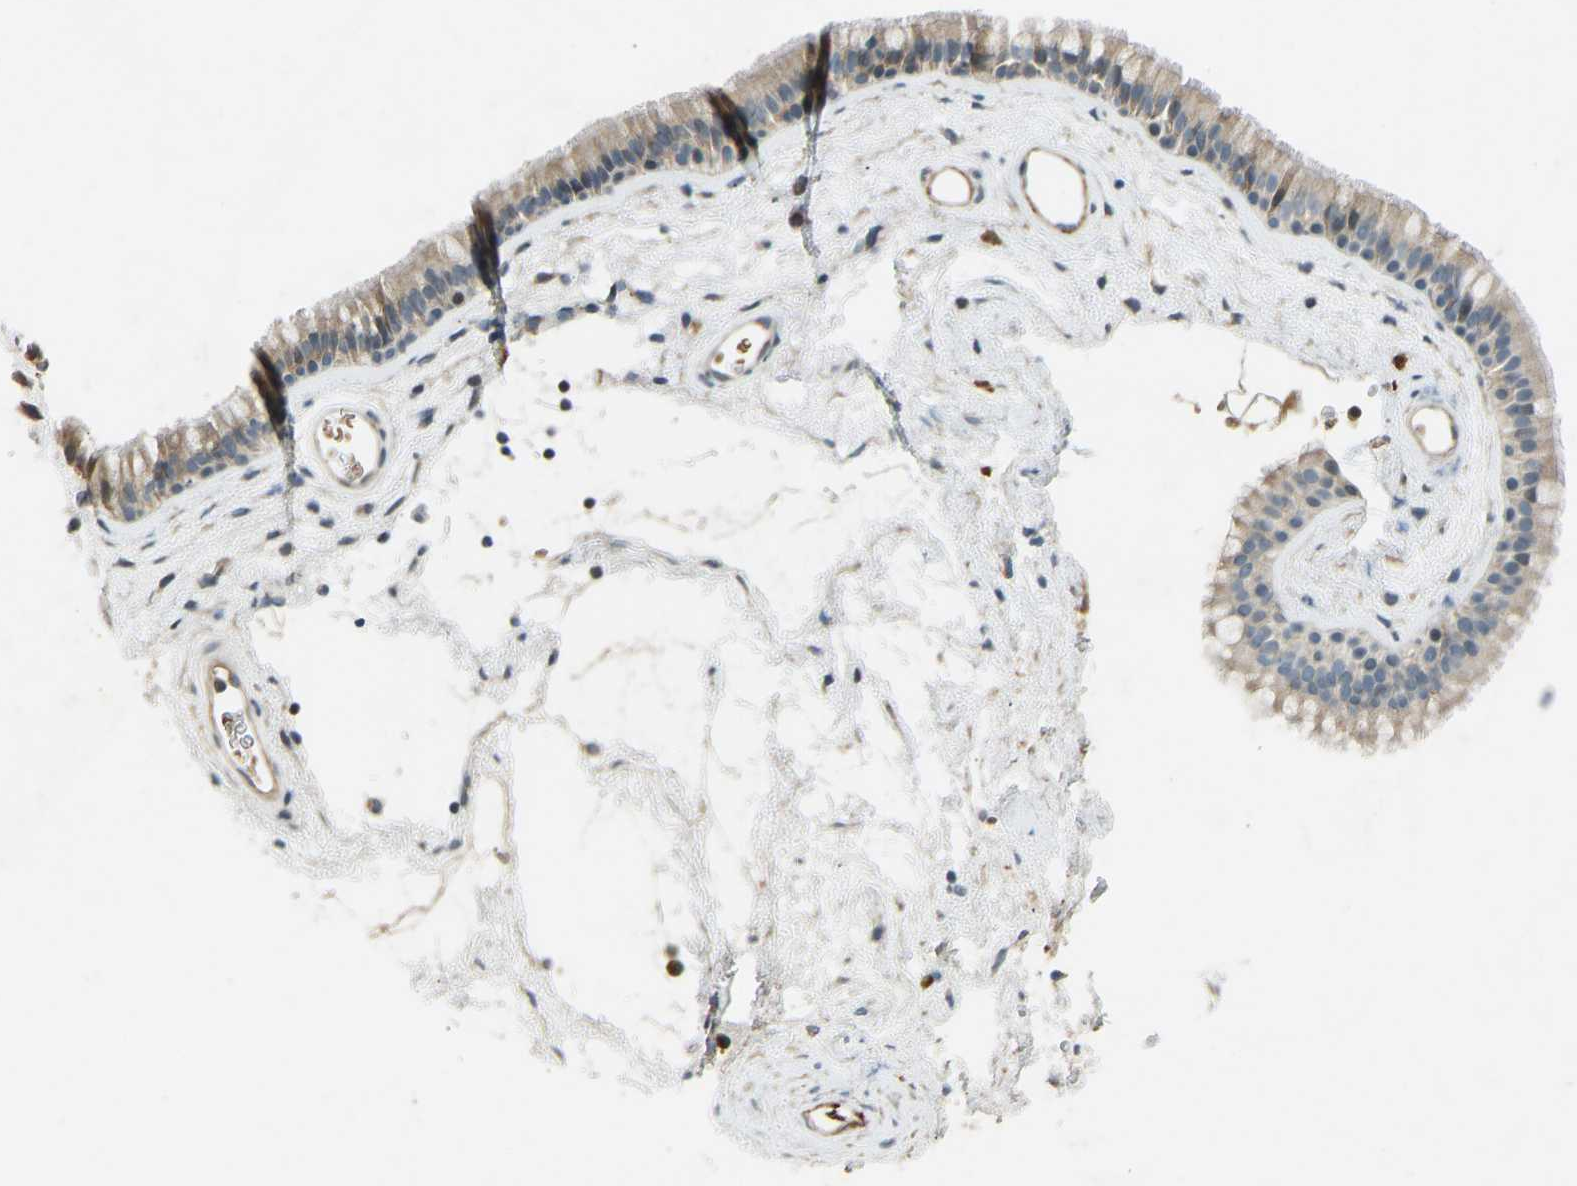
{"staining": {"intensity": "weak", "quantity": ">75%", "location": "cytoplasmic/membranous"}, "tissue": "nasopharynx", "cell_type": "Respiratory epithelial cells", "image_type": "normal", "snomed": [{"axis": "morphology", "description": "Normal tissue, NOS"}, {"axis": "morphology", "description": "Inflammation, NOS"}, {"axis": "topography", "description": "Nasopharynx"}], "caption": "Weak cytoplasmic/membranous protein positivity is present in approximately >75% of respiratory epithelial cells in nasopharynx.", "gene": "FBLN2", "patient": {"sex": "male", "age": 48}}